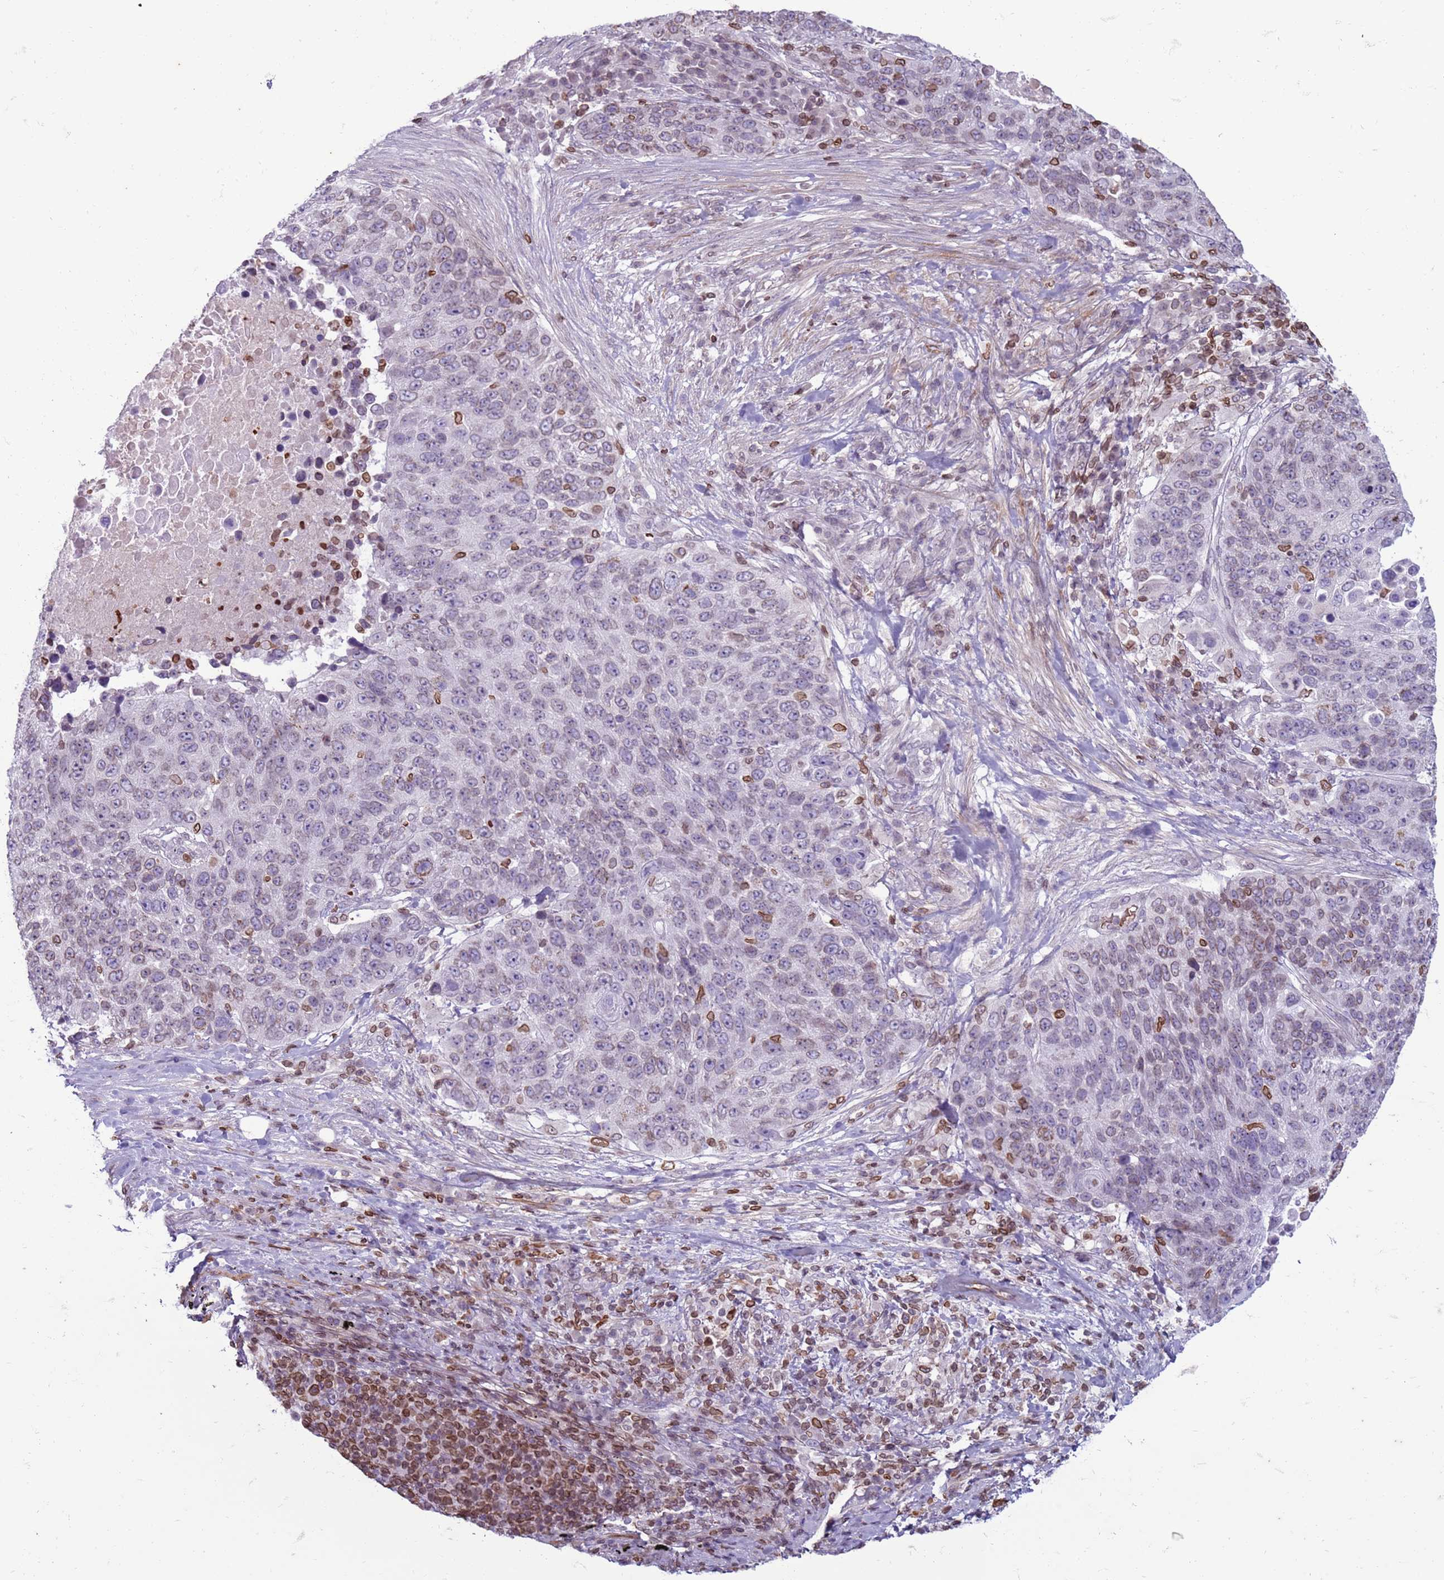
{"staining": {"intensity": "weak", "quantity": "<25%", "location": "cytoplasmic/membranous,nuclear"}, "tissue": "lung cancer", "cell_type": "Tumor cells", "image_type": "cancer", "snomed": [{"axis": "morphology", "description": "Normal tissue, NOS"}, {"axis": "morphology", "description": "Squamous cell carcinoma, NOS"}, {"axis": "topography", "description": "Lymph node"}, {"axis": "topography", "description": "Lung"}], "caption": "A high-resolution image shows immunohistochemistry staining of lung cancer, which reveals no significant staining in tumor cells. (Immunohistochemistry (ihc), brightfield microscopy, high magnification).", "gene": "METTL25B", "patient": {"sex": "male", "age": 66}}